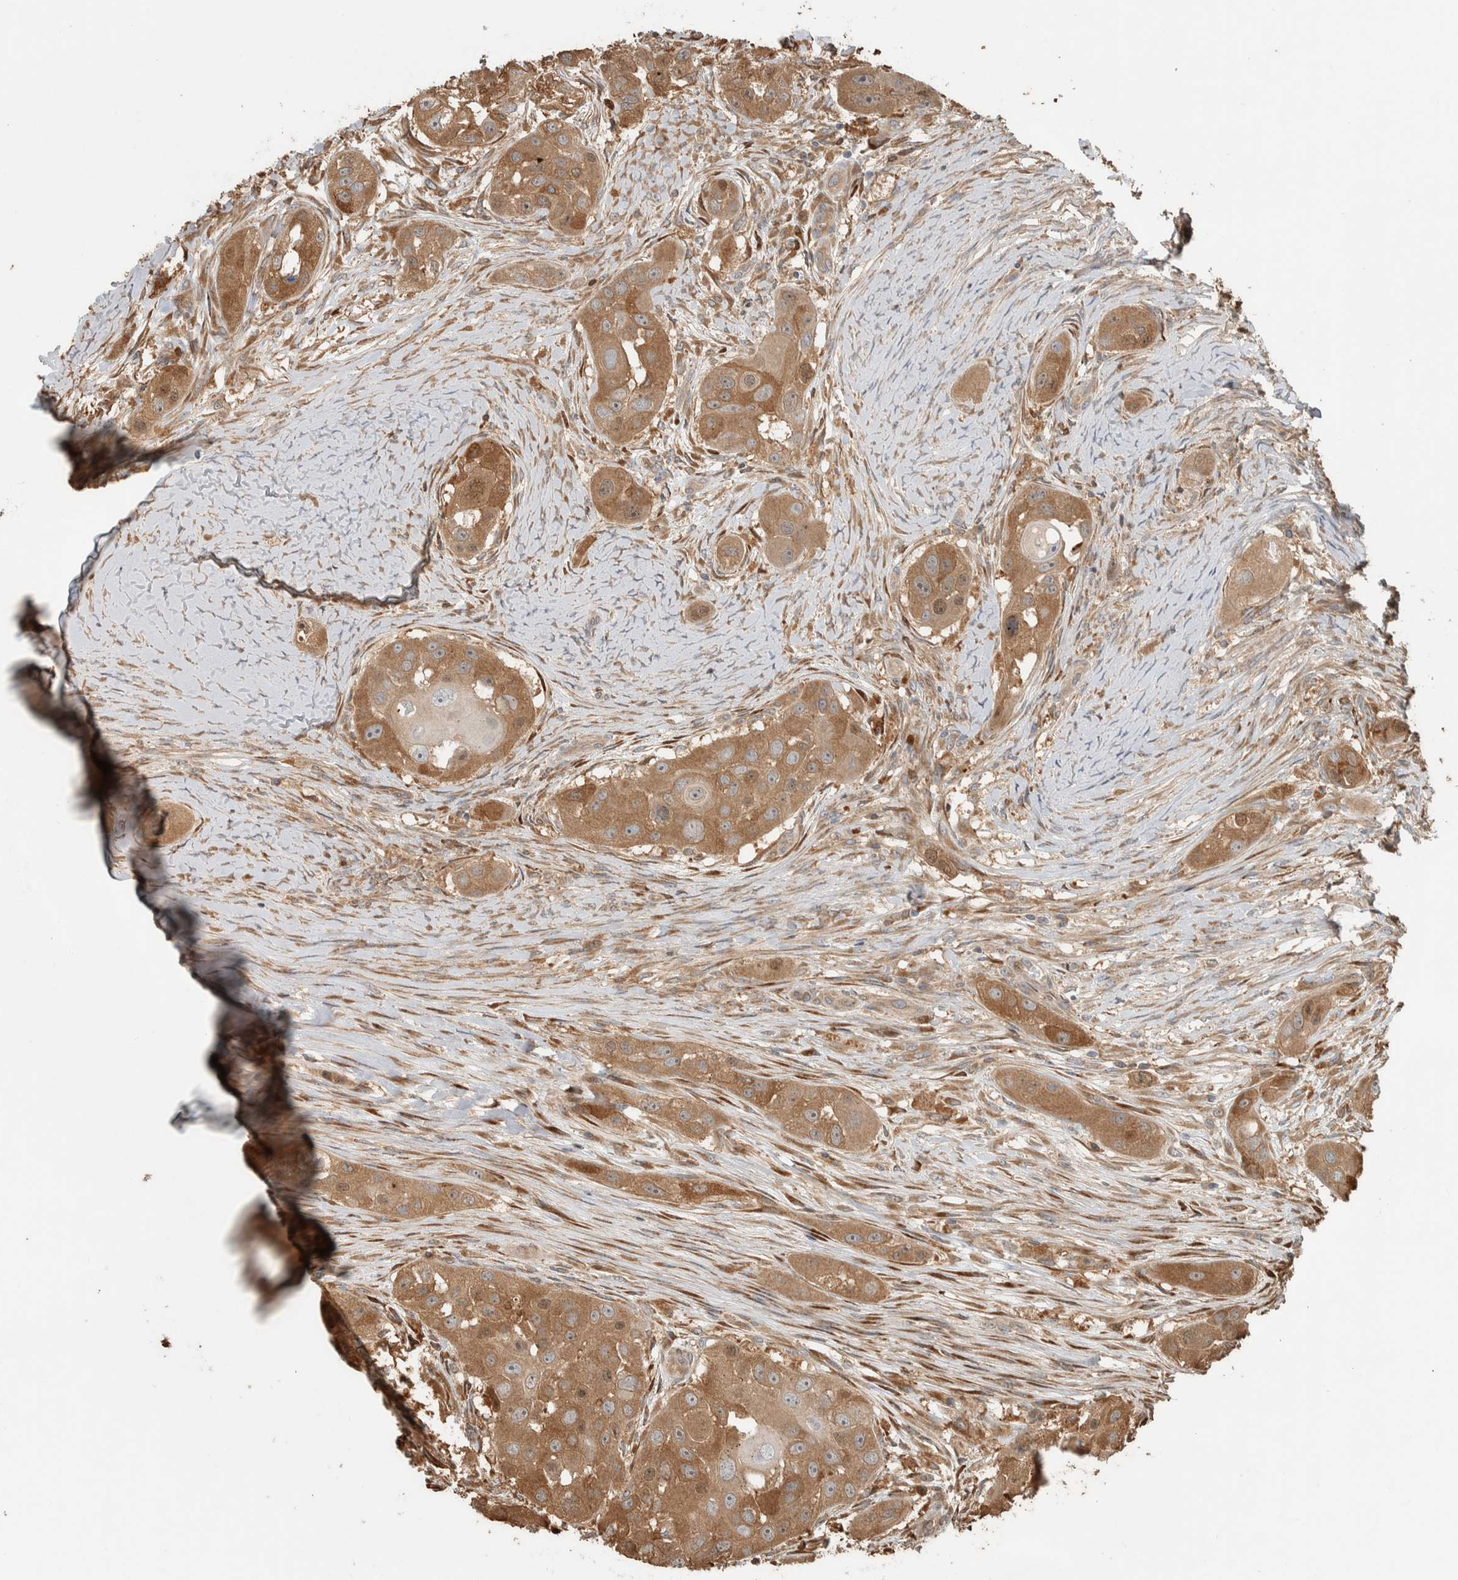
{"staining": {"intensity": "moderate", "quantity": ">75%", "location": "cytoplasmic/membranous"}, "tissue": "head and neck cancer", "cell_type": "Tumor cells", "image_type": "cancer", "snomed": [{"axis": "morphology", "description": "Normal tissue, NOS"}, {"axis": "morphology", "description": "Squamous cell carcinoma, NOS"}, {"axis": "topography", "description": "Skeletal muscle"}, {"axis": "topography", "description": "Head-Neck"}], "caption": "Approximately >75% of tumor cells in human head and neck squamous cell carcinoma show moderate cytoplasmic/membranous protein staining as visualized by brown immunohistochemical staining.", "gene": "CNTROB", "patient": {"sex": "male", "age": 51}}